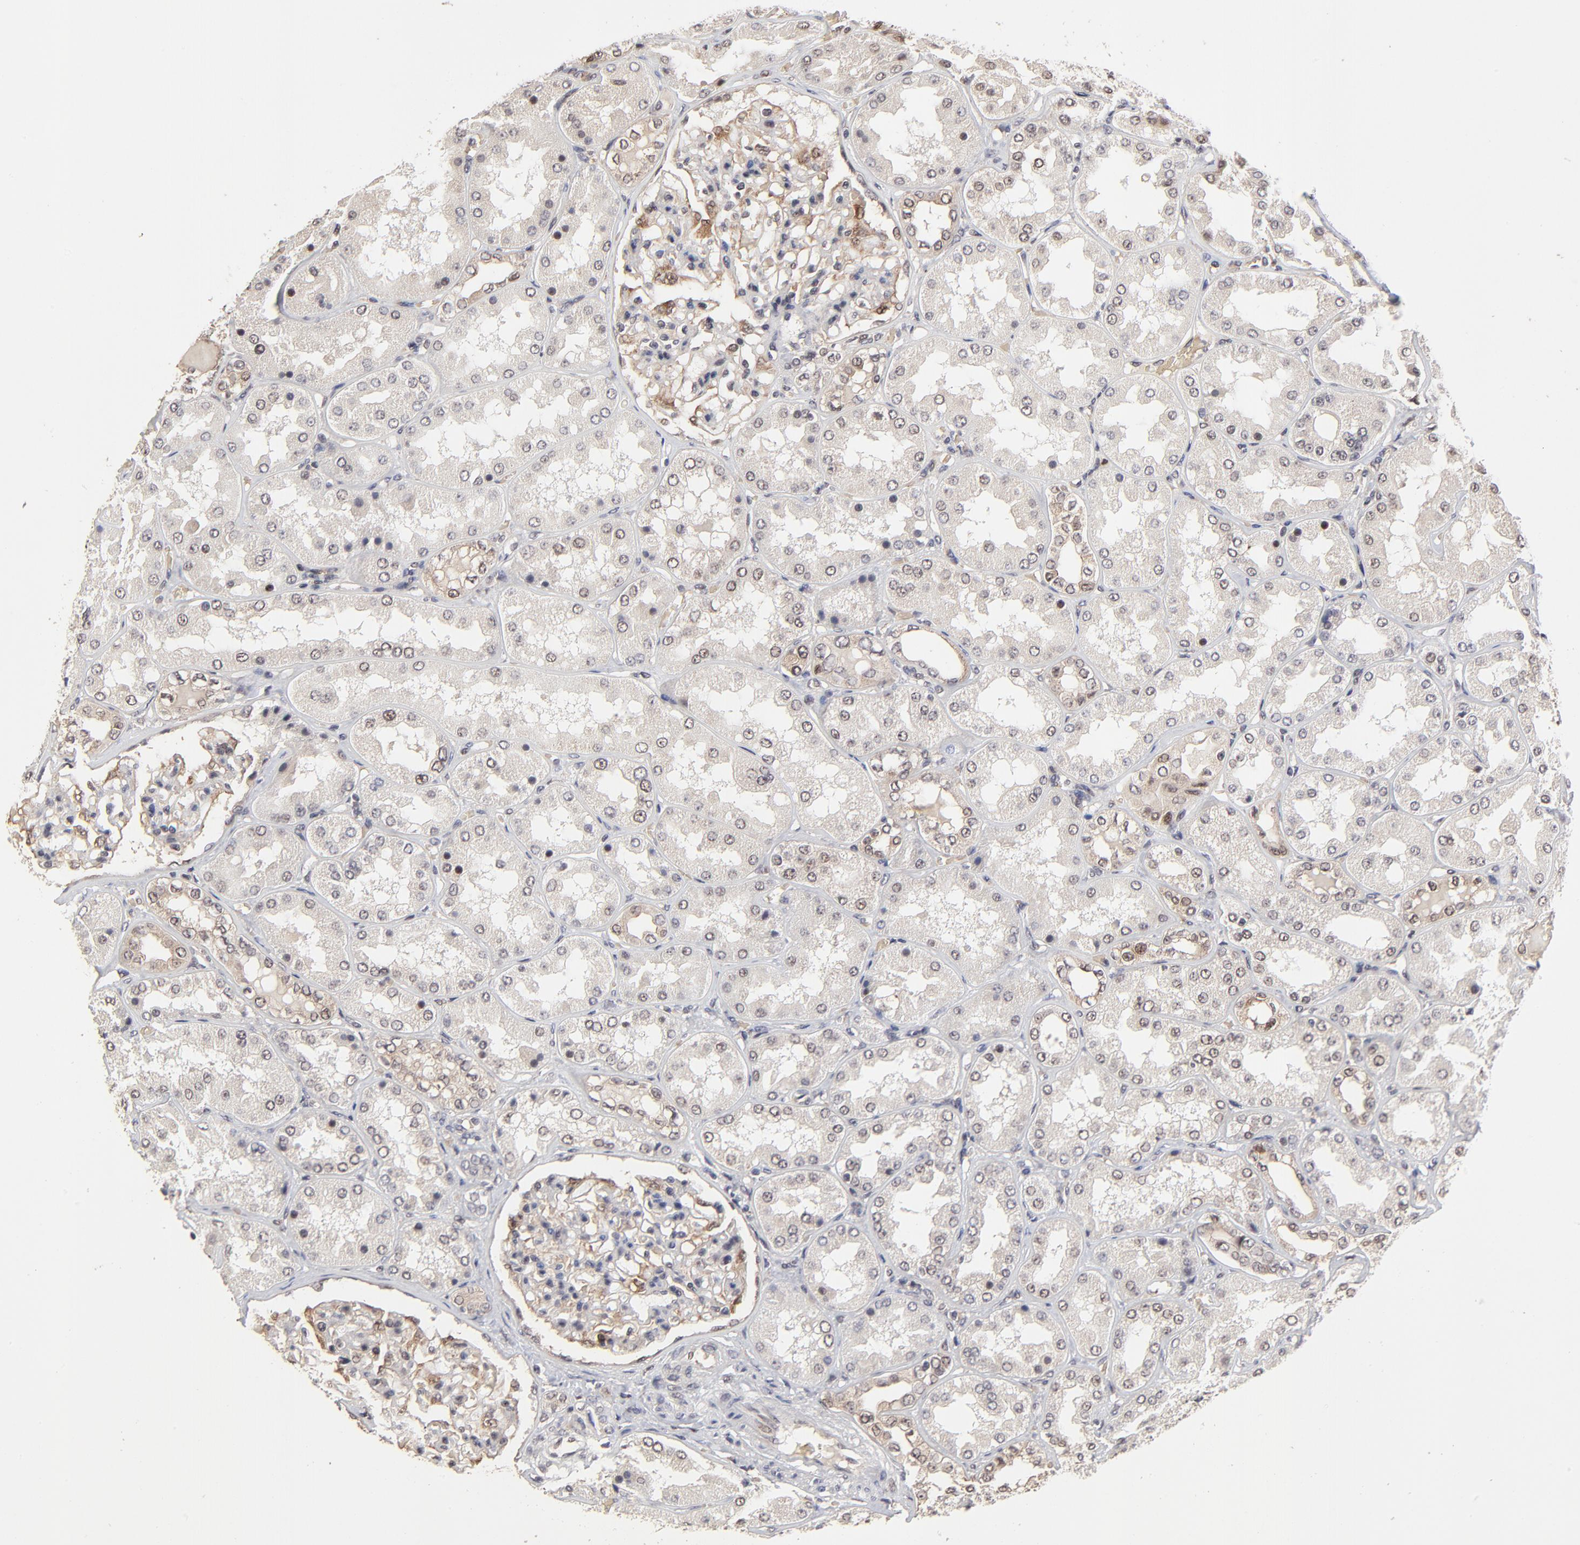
{"staining": {"intensity": "weak", "quantity": ">75%", "location": "cytoplasmic/membranous"}, "tissue": "kidney", "cell_type": "Cells in glomeruli", "image_type": "normal", "snomed": [{"axis": "morphology", "description": "Normal tissue, NOS"}, {"axis": "topography", "description": "Kidney"}], "caption": "This is an image of immunohistochemistry (IHC) staining of benign kidney, which shows weak positivity in the cytoplasmic/membranous of cells in glomeruli.", "gene": "FRMD8", "patient": {"sex": "female", "age": 56}}